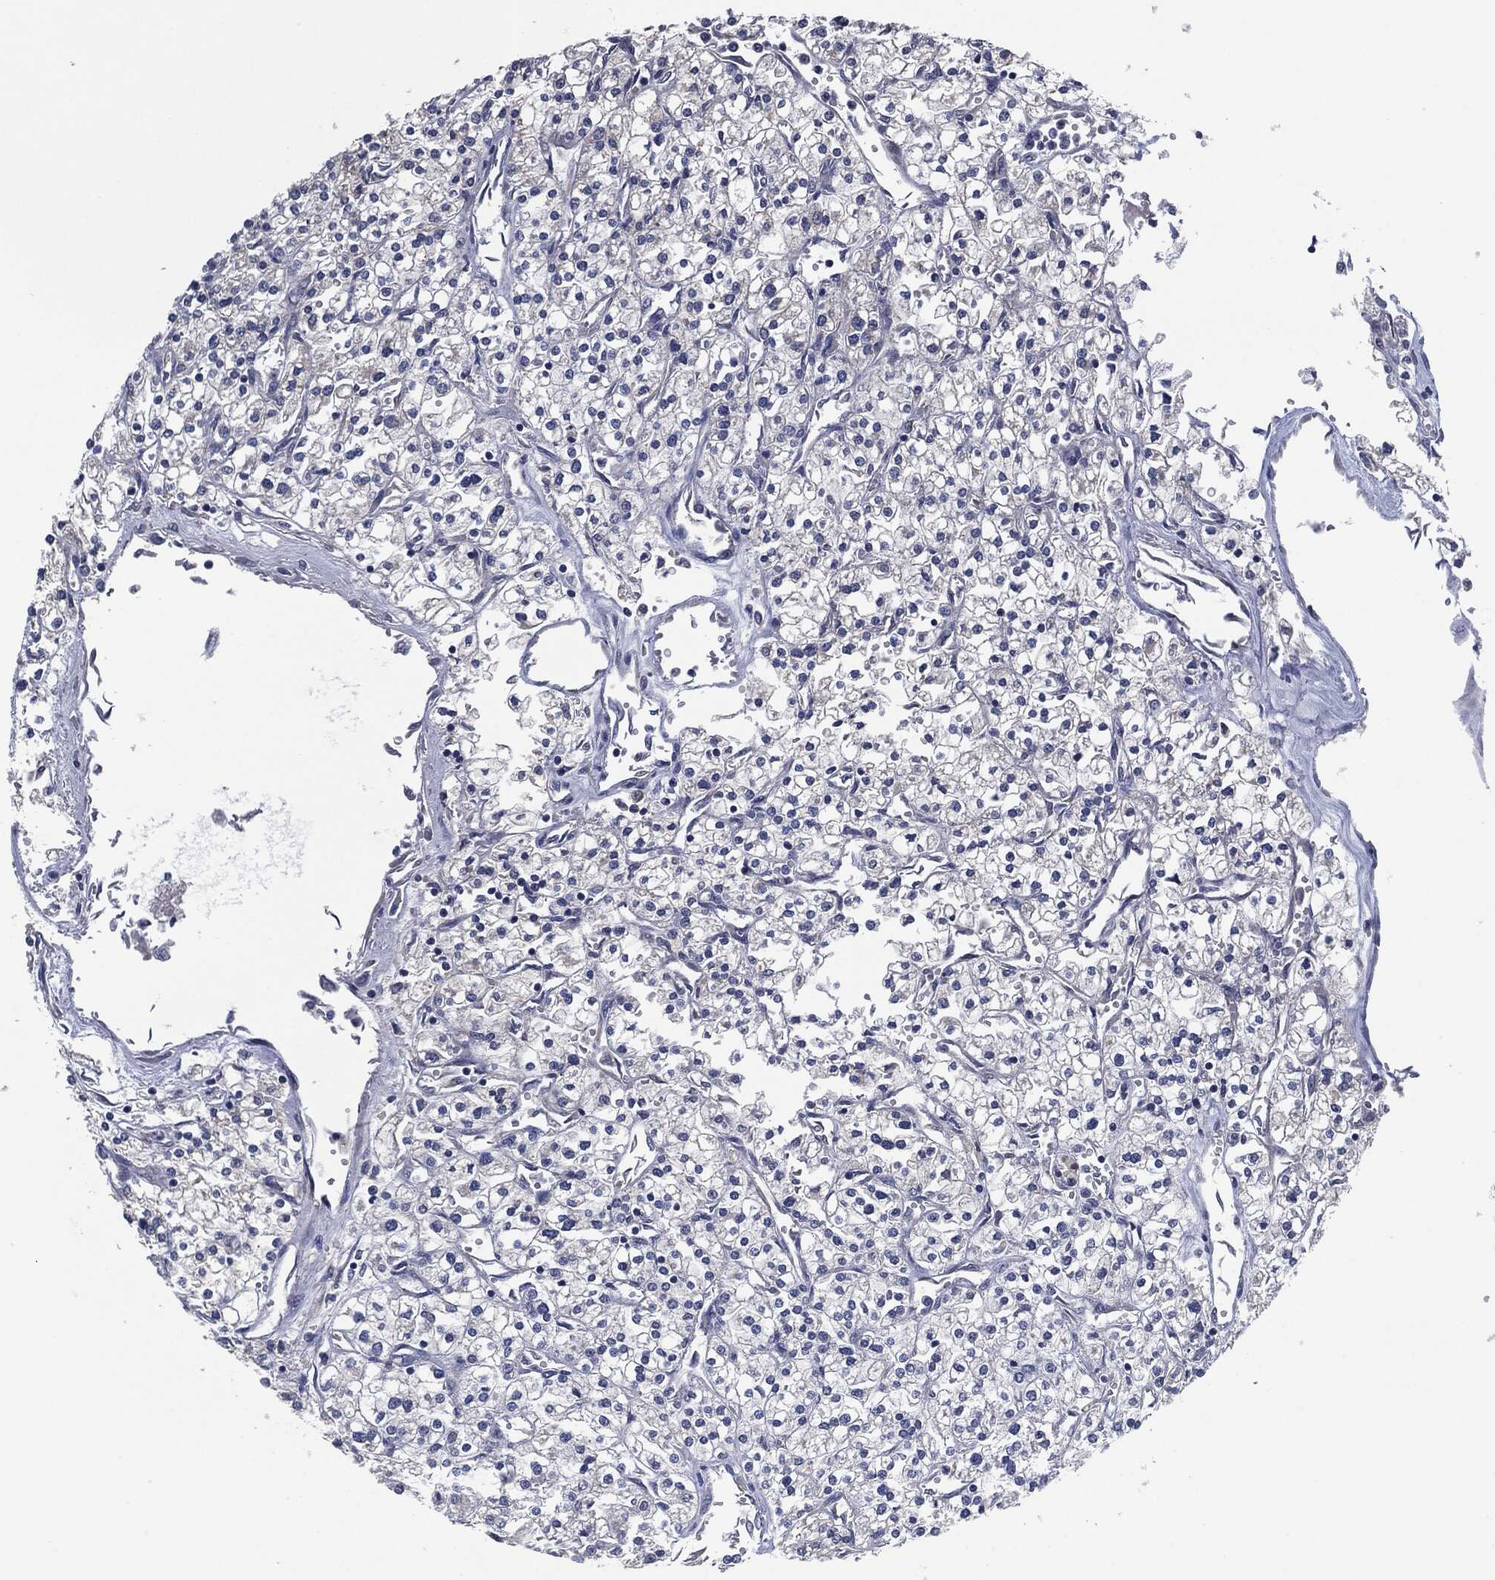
{"staining": {"intensity": "negative", "quantity": "none", "location": "none"}, "tissue": "renal cancer", "cell_type": "Tumor cells", "image_type": "cancer", "snomed": [{"axis": "morphology", "description": "Adenocarcinoma, NOS"}, {"axis": "topography", "description": "Kidney"}], "caption": "The histopathology image shows no significant staining in tumor cells of renal cancer.", "gene": "IL2RG", "patient": {"sex": "male", "age": 80}}